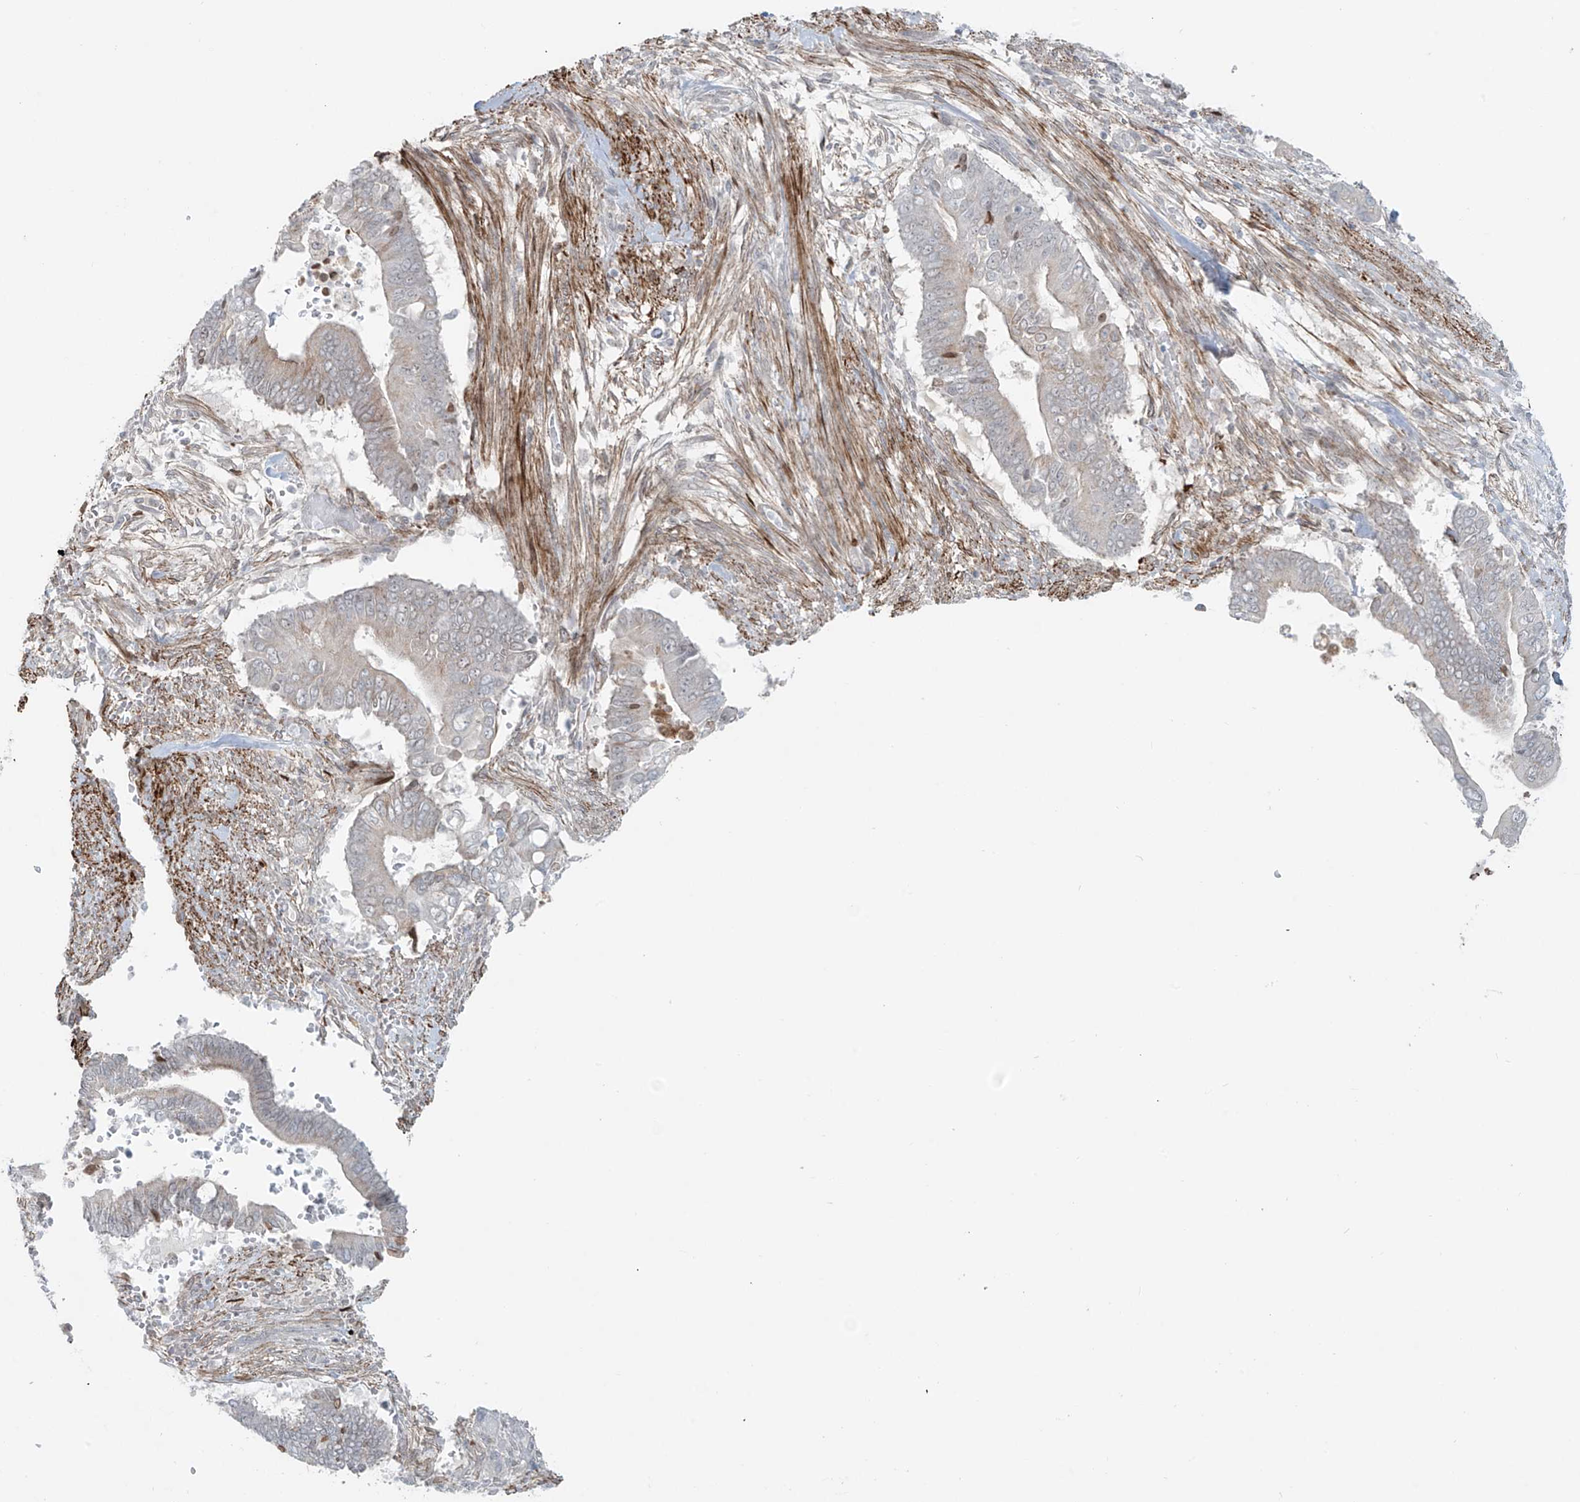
{"staining": {"intensity": "negative", "quantity": "none", "location": "none"}, "tissue": "pancreatic cancer", "cell_type": "Tumor cells", "image_type": "cancer", "snomed": [{"axis": "morphology", "description": "Adenocarcinoma, NOS"}, {"axis": "topography", "description": "Pancreas"}], "caption": "This is a photomicrograph of immunohistochemistry staining of pancreatic adenocarcinoma, which shows no staining in tumor cells.", "gene": "RASGEF1A", "patient": {"sex": "male", "age": 68}}